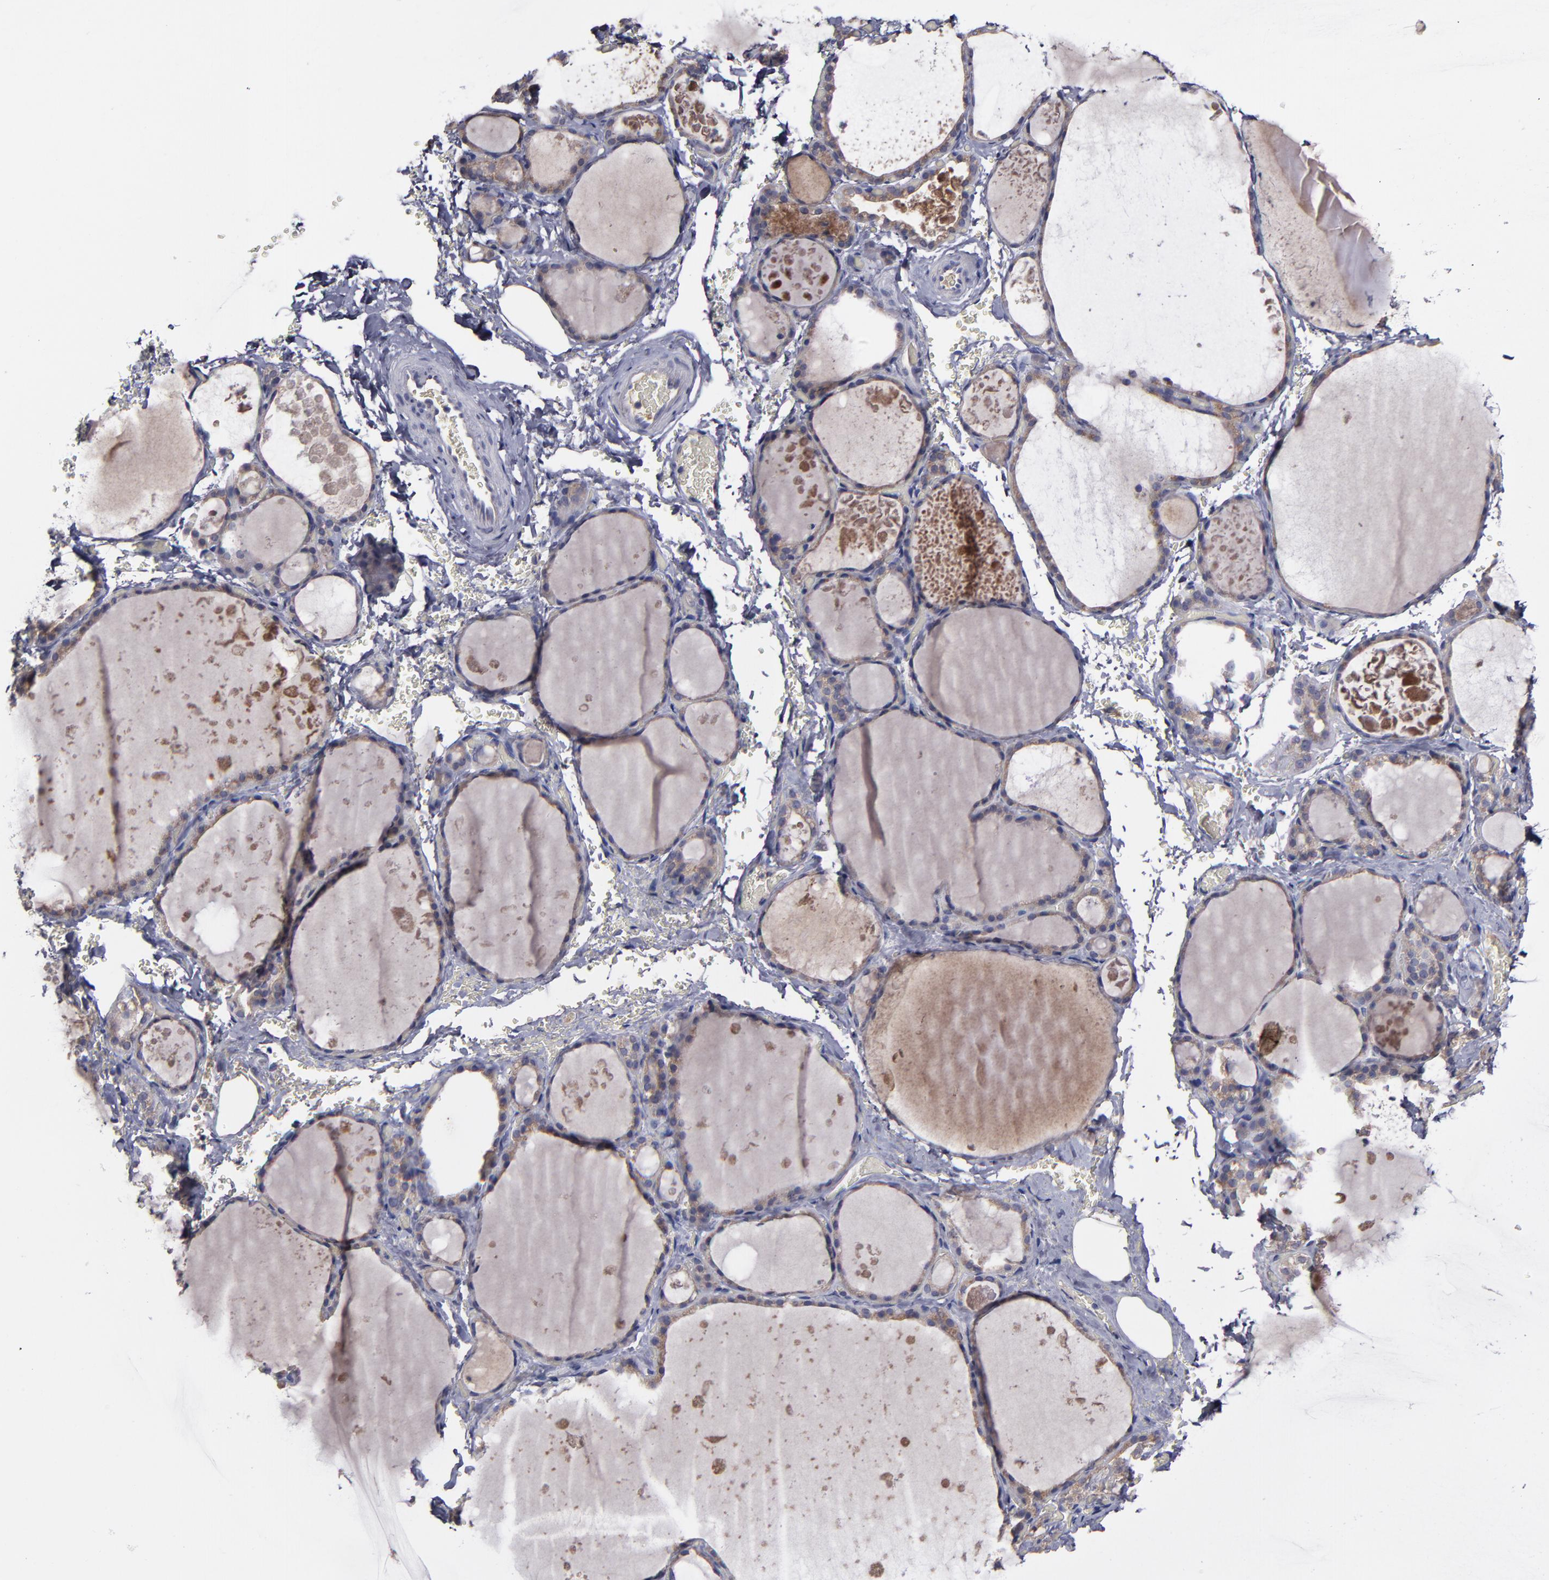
{"staining": {"intensity": "weak", "quantity": ">75%", "location": "cytoplasmic/membranous"}, "tissue": "thyroid gland", "cell_type": "Glandular cells", "image_type": "normal", "snomed": [{"axis": "morphology", "description": "Normal tissue, NOS"}, {"axis": "topography", "description": "Thyroid gland"}], "caption": "A low amount of weak cytoplasmic/membranous expression is present in about >75% of glandular cells in unremarkable thyroid gland.", "gene": "MMP11", "patient": {"sex": "male", "age": 61}}